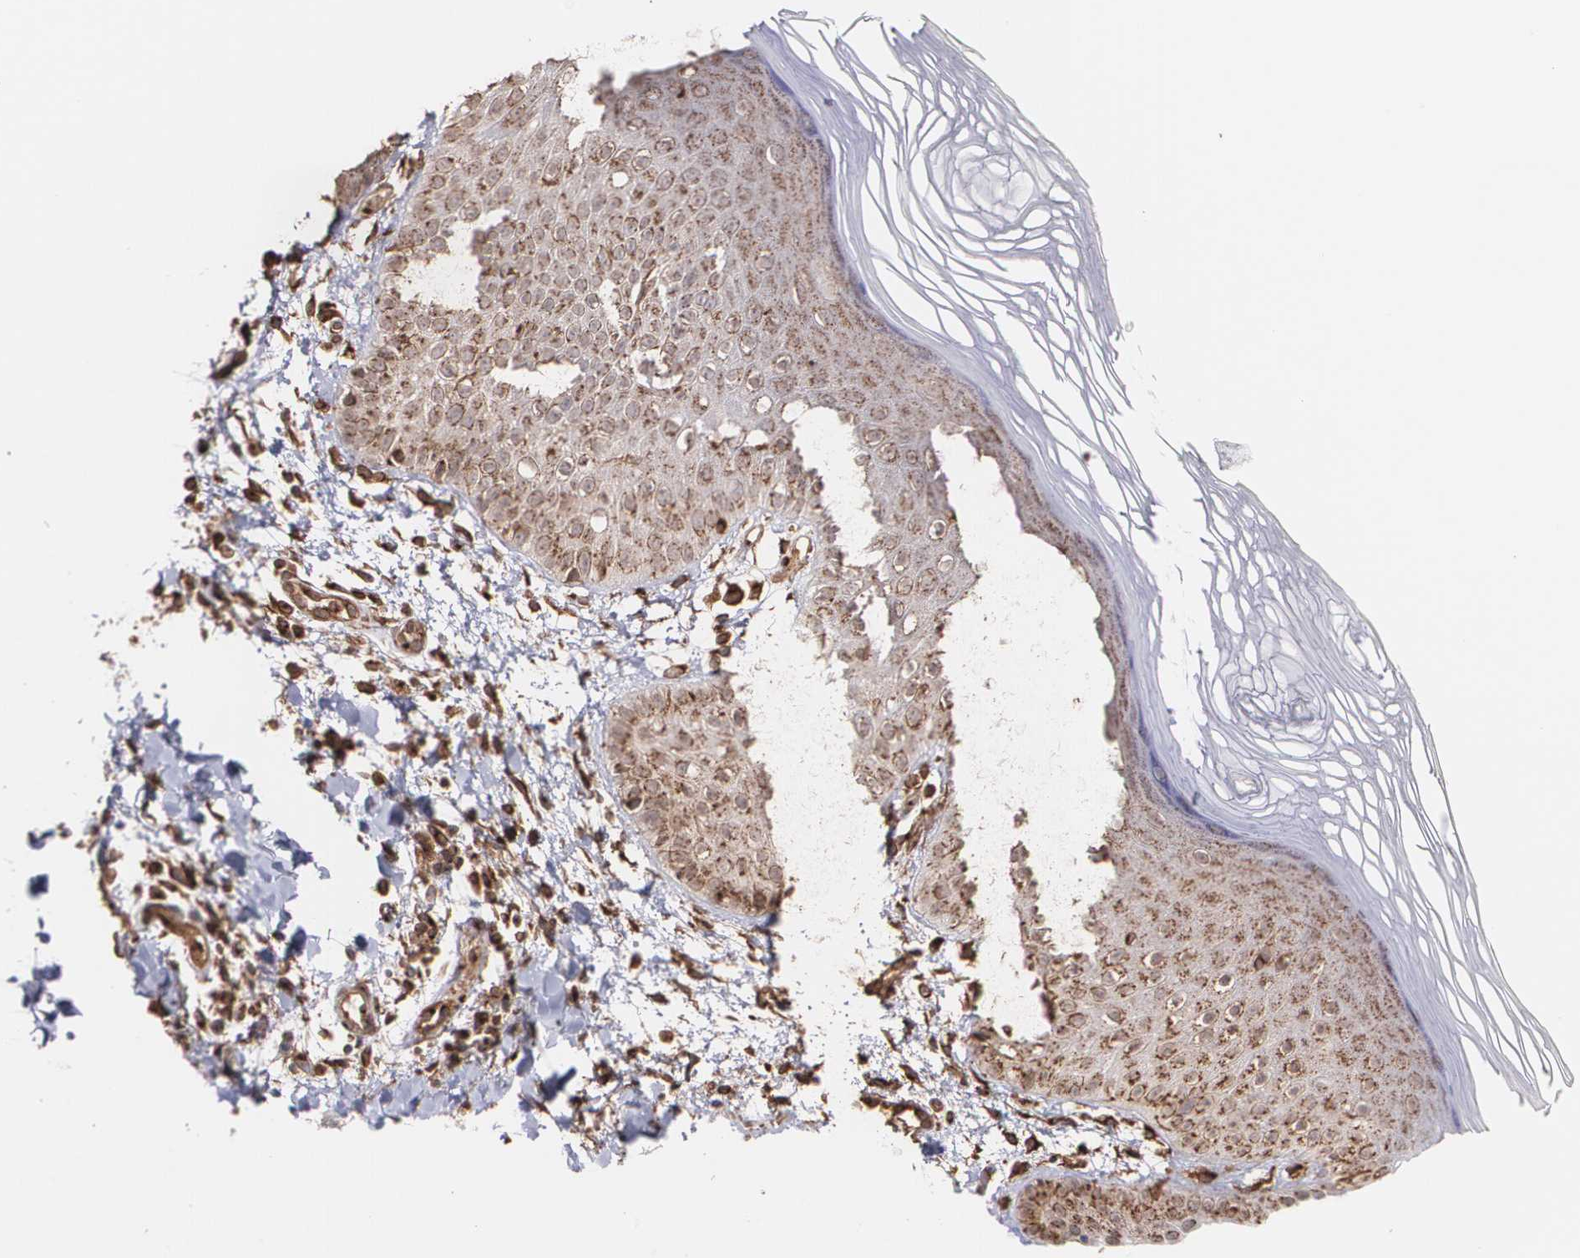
{"staining": {"intensity": "moderate", "quantity": ">75%", "location": "cytoplasmic/membranous"}, "tissue": "skin", "cell_type": "Epidermal cells", "image_type": "normal", "snomed": [{"axis": "morphology", "description": "Normal tissue, NOS"}, {"axis": "morphology", "description": "Inflammation, NOS"}, {"axis": "topography", "description": "Soft tissue"}, {"axis": "topography", "description": "Anal"}], "caption": "Skin stained with DAB immunohistochemistry (IHC) displays medium levels of moderate cytoplasmic/membranous expression in about >75% of epidermal cells.", "gene": "TRIP11", "patient": {"sex": "female", "age": 15}}